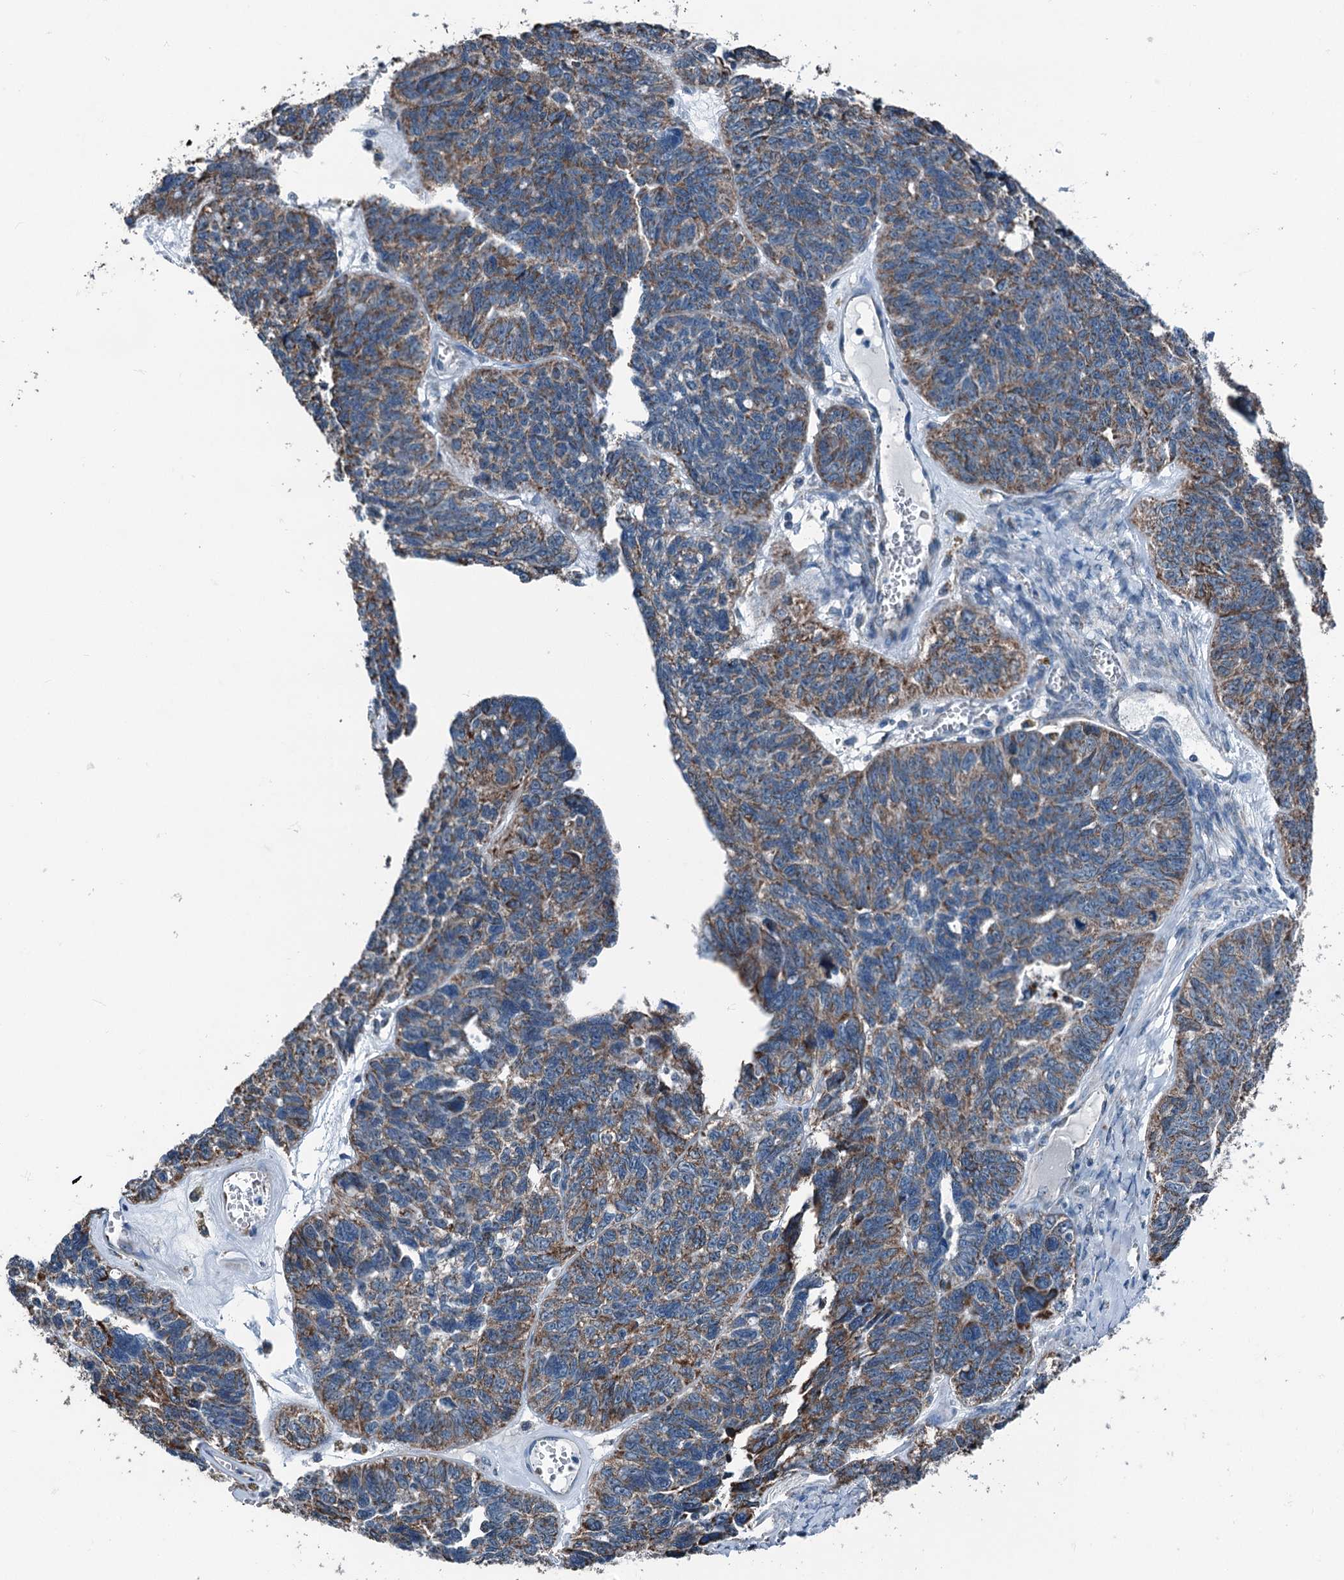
{"staining": {"intensity": "moderate", "quantity": ">75%", "location": "cytoplasmic/membranous"}, "tissue": "ovarian cancer", "cell_type": "Tumor cells", "image_type": "cancer", "snomed": [{"axis": "morphology", "description": "Cystadenocarcinoma, serous, NOS"}, {"axis": "topography", "description": "Ovary"}], "caption": "There is medium levels of moderate cytoplasmic/membranous staining in tumor cells of ovarian cancer (serous cystadenocarcinoma), as demonstrated by immunohistochemical staining (brown color).", "gene": "TRPT1", "patient": {"sex": "female", "age": 79}}